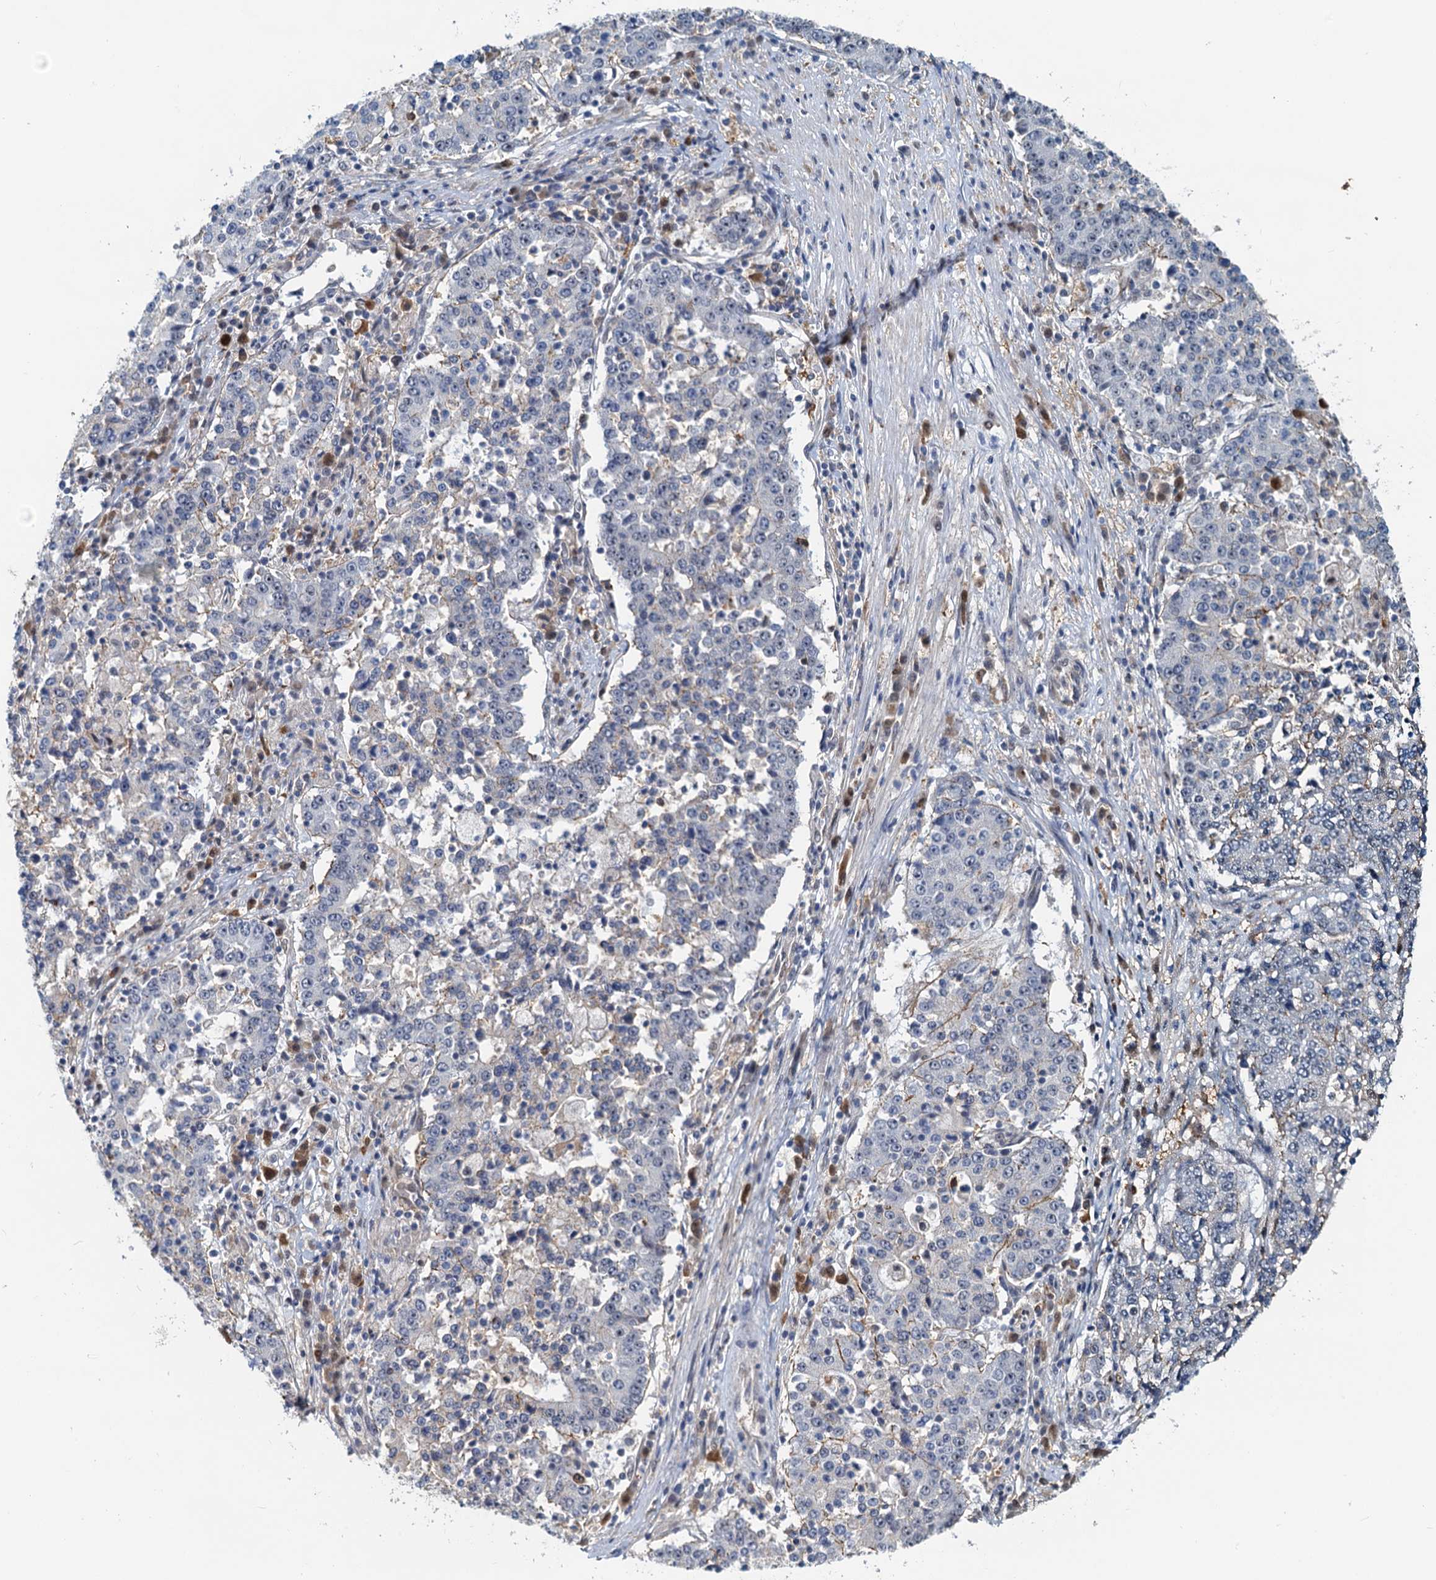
{"staining": {"intensity": "negative", "quantity": "none", "location": "none"}, "tissue": "stomach cancer", "cell_type": "Tumor cells", "image_type": "cancer", "snomed": [{"axis": "morphology", "description": "Adenocarcinoma, NOS"}, {"axis": "topography", "description": "Stomach"}], "caption": "High magnification brightfield microscopy of stomach adenocarcinoma stained with DAB (brown) and counterstained with hematoxylin (blue): tumor cells show no significant staining.", "gene": "SPINDOC", "patient": {"sex": "male", "age": 59}}